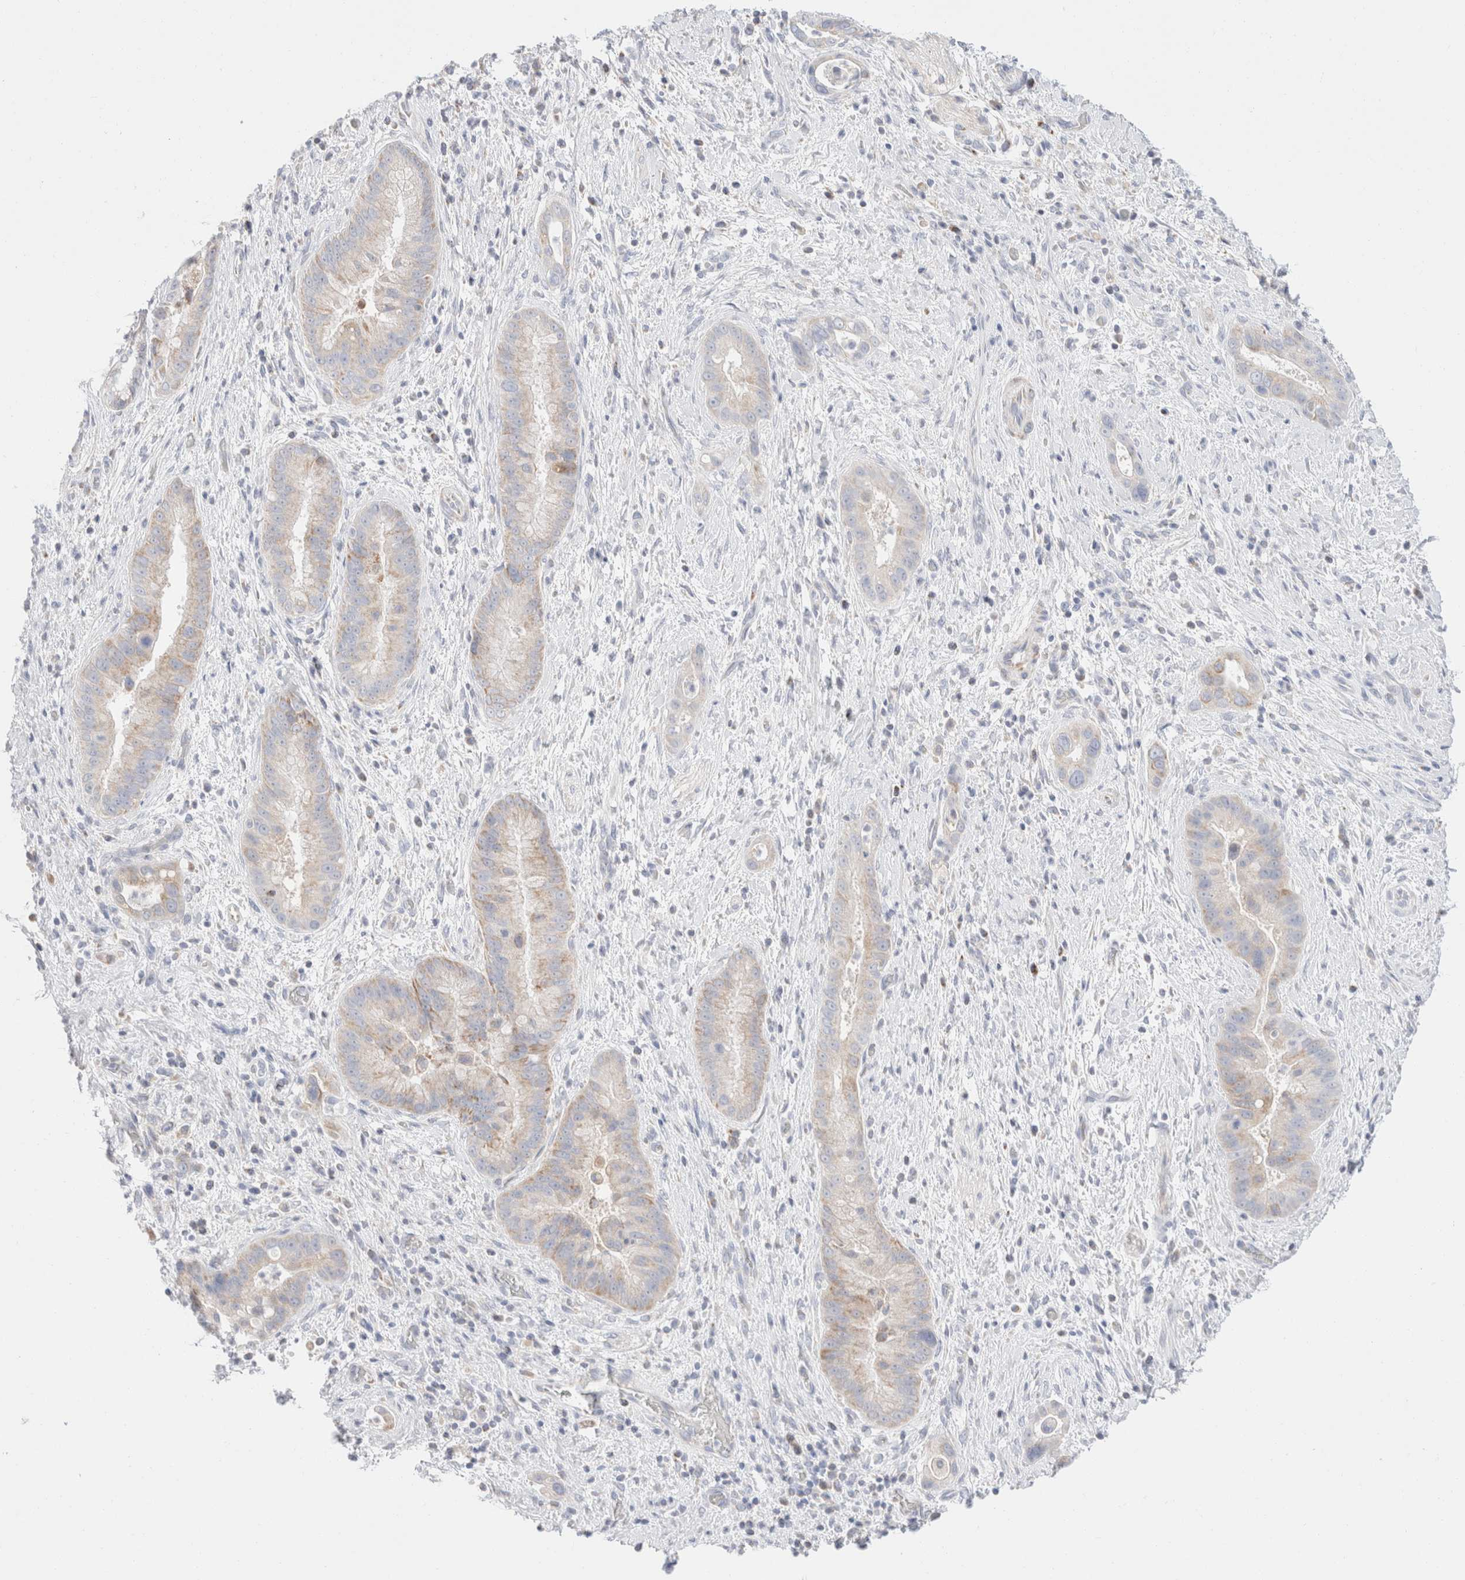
{"staining": {"intensity": "weak", "quantity": "<25%", "location": "cytoplasmic/membranous"}, "tissue": "liver cancer", "cell_type": "Tumor cells", "image_type": "cancer", "snomed": [{"axis": "morphology", "description": "Cholangiocarcinoma"}, {"axis": "topography", "description": "Liver"}], "caption": "This image is of liver cholangiocarcinoma stained with immunohistochemistry (IHC) to label a protein in brown with the nuclei are counter-stained blue. There is no expression in tumor cells.", "gene": "ATP6V1C1", "patient": {"sex": "female", "age": 54}}